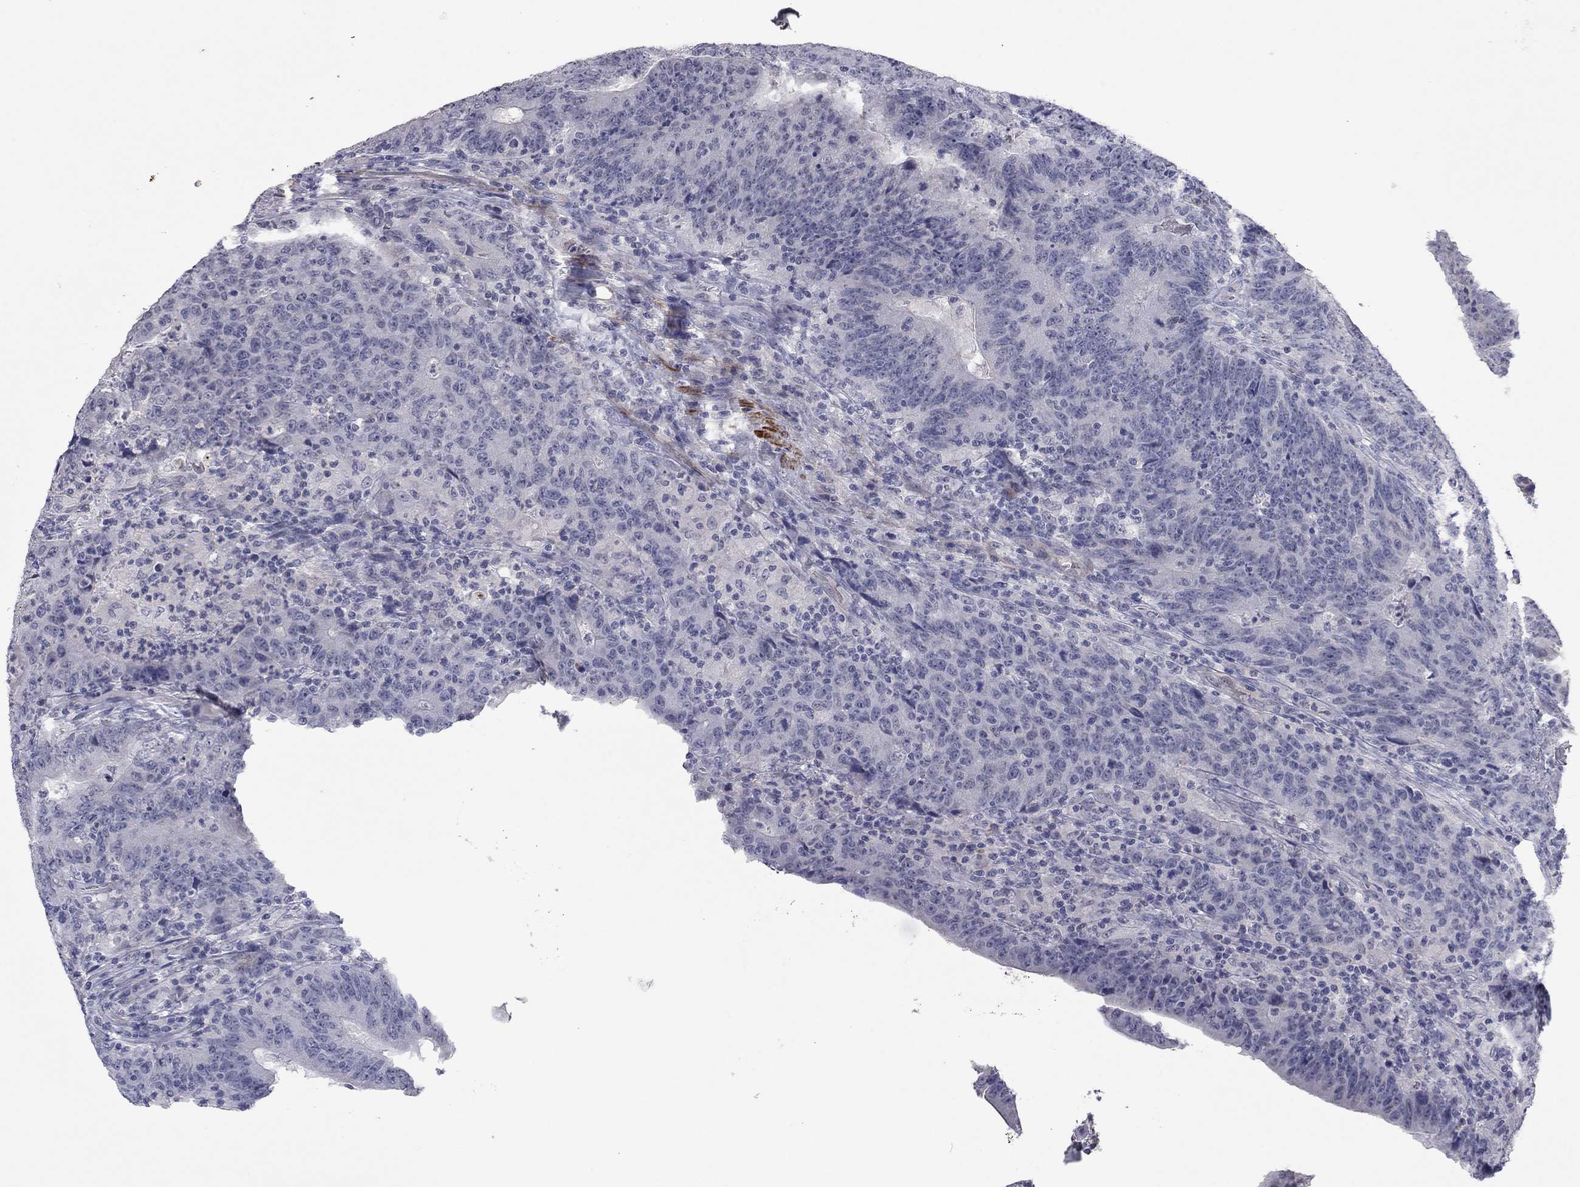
{"staining": {"intensity": "negative", "quantity": "none", "location": "none"}, "tissue": "colorectal cancer", "cell_type": "Tumor cells", "image_type": "cancer", "snomed": [{"axis": "morphology", "description": "Adenocarcinoma, NOS"}, {"axis": "topography", "description": "Colon"}], "caption": "IHC micrograph of colorectal cancer stained for a protein (brown), which reveals no positivity in tumor cells.", "gene": "IP6K3", "patient": {"sex": "female", "age": 75}}